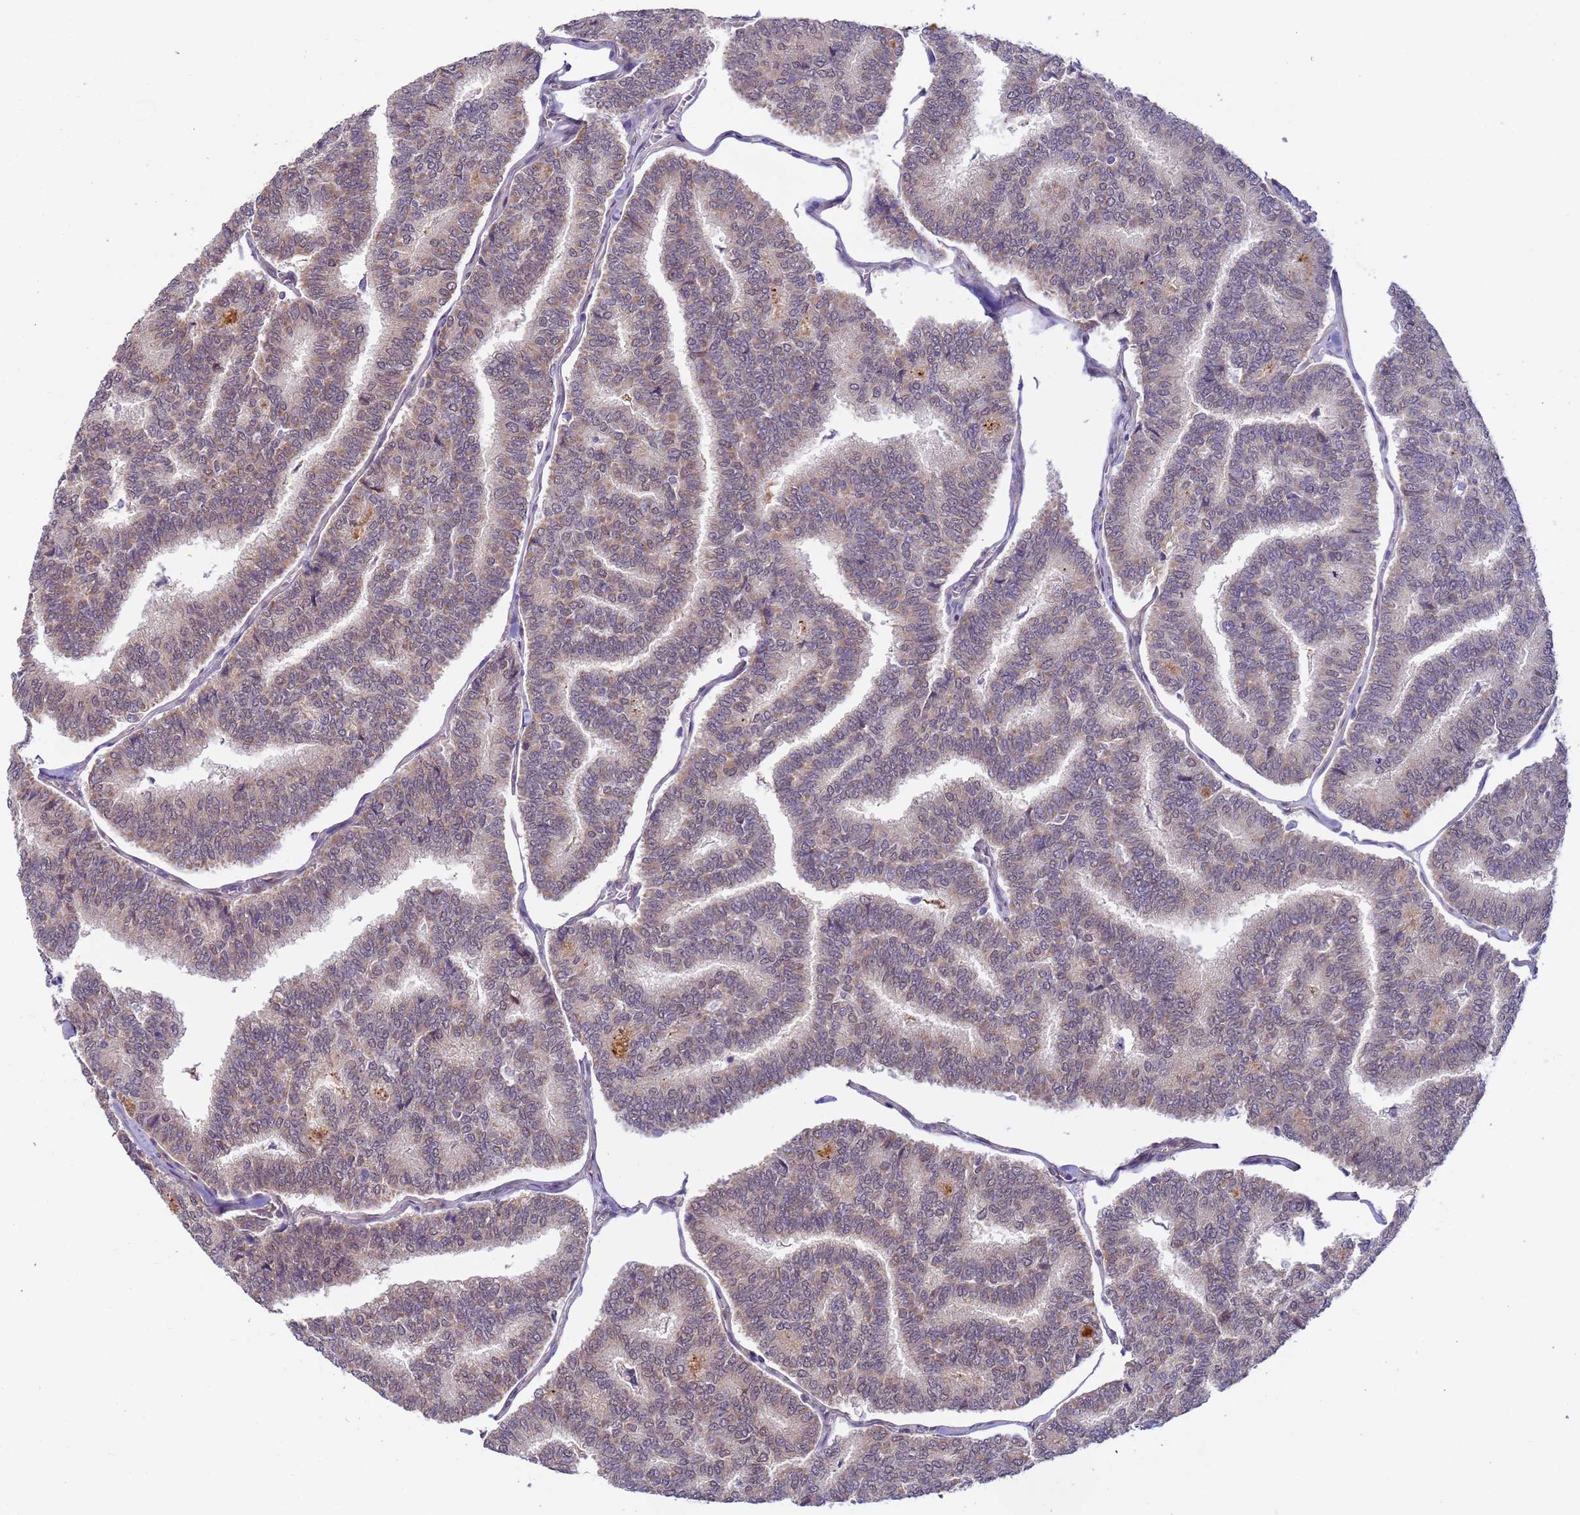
{"staining": {"intensity": "weak", "quantity": "25%-75%", "location": "cytoplasmic/membranous"}, "tissue": "thyroid cancer", "cell_type": "Tumor cells", "image_type": "cancer", "snomed": [{"axis": "morphology", "description": "Papillary adenocarcinoma, NOS"}, {"axis": "topography", "description": "Thyroid gland"}], "caption": "Human papillary adenocarcinoma (thyroid) stained with a brown dye demonstrates weak cytoplasmic/membranous positive staining in approximately 25%-75% of tumor cells.", "gene": "RAPGEF3", "patient": {"sex": "female", "age": 35}}